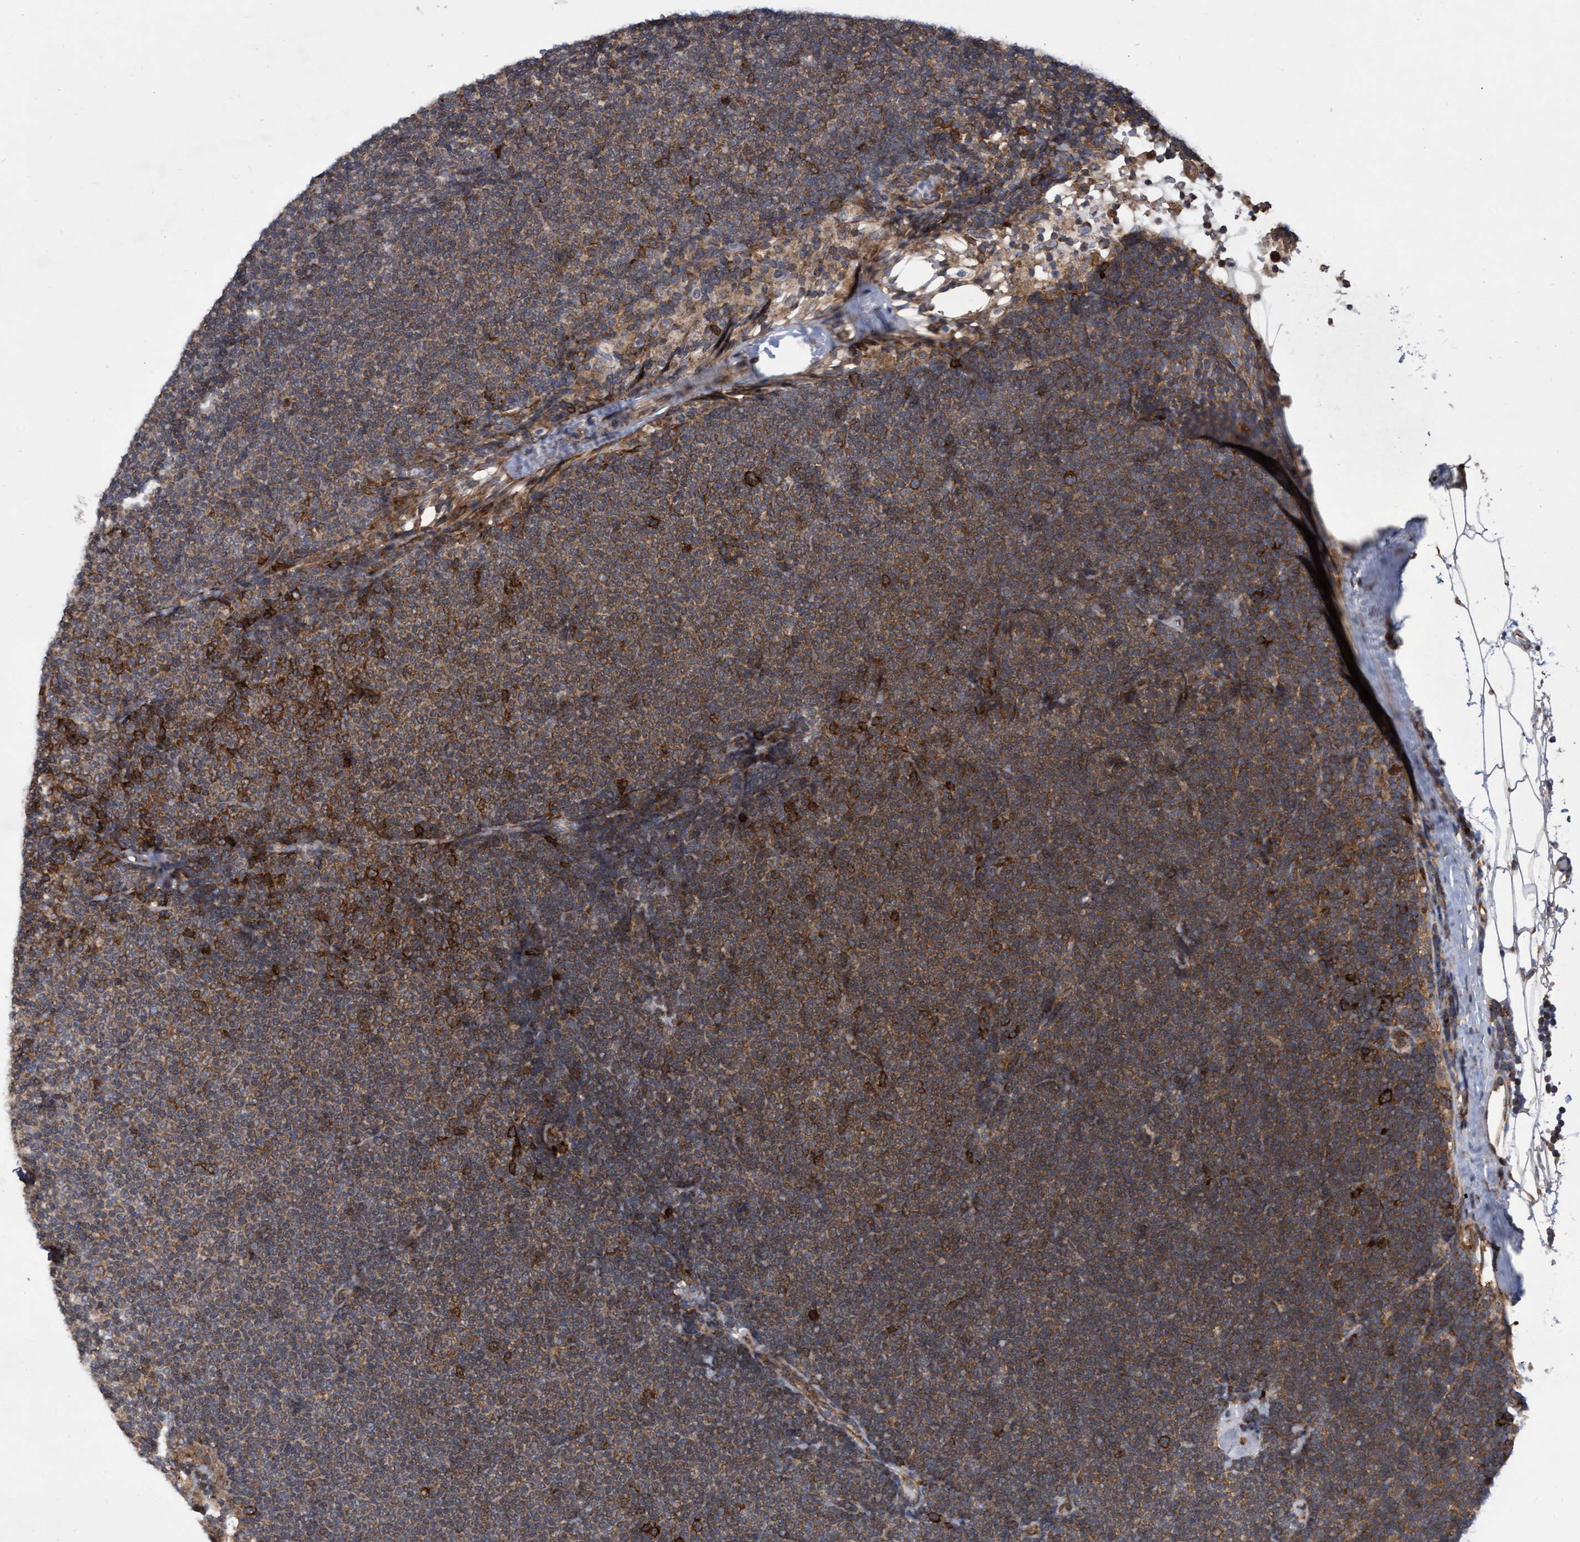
{"staining": {"intensity": "moderate", "quantity": ">75%", "location": "cytoplasmic/membranous"}, "tissue": "lymphoma", "cell_type": "Tumor cells", "image_type": "cancer", "snomed": [{"axis": "morphology", "description": "Malignant lymphoma, non-Hodgkin's type, Low grade"}, {"axis": "topography", "description": "Lymph node"}], "caption": "Human malignant lymphoma, non-Hodgkin's type (low-grade) stained with a brown dye exhibits moderate cytoplasmic/membranous positive staining in about >75% of tumor cells.", "gene": "ABCF2", "patient": {"sex": "female", "age": 53}}